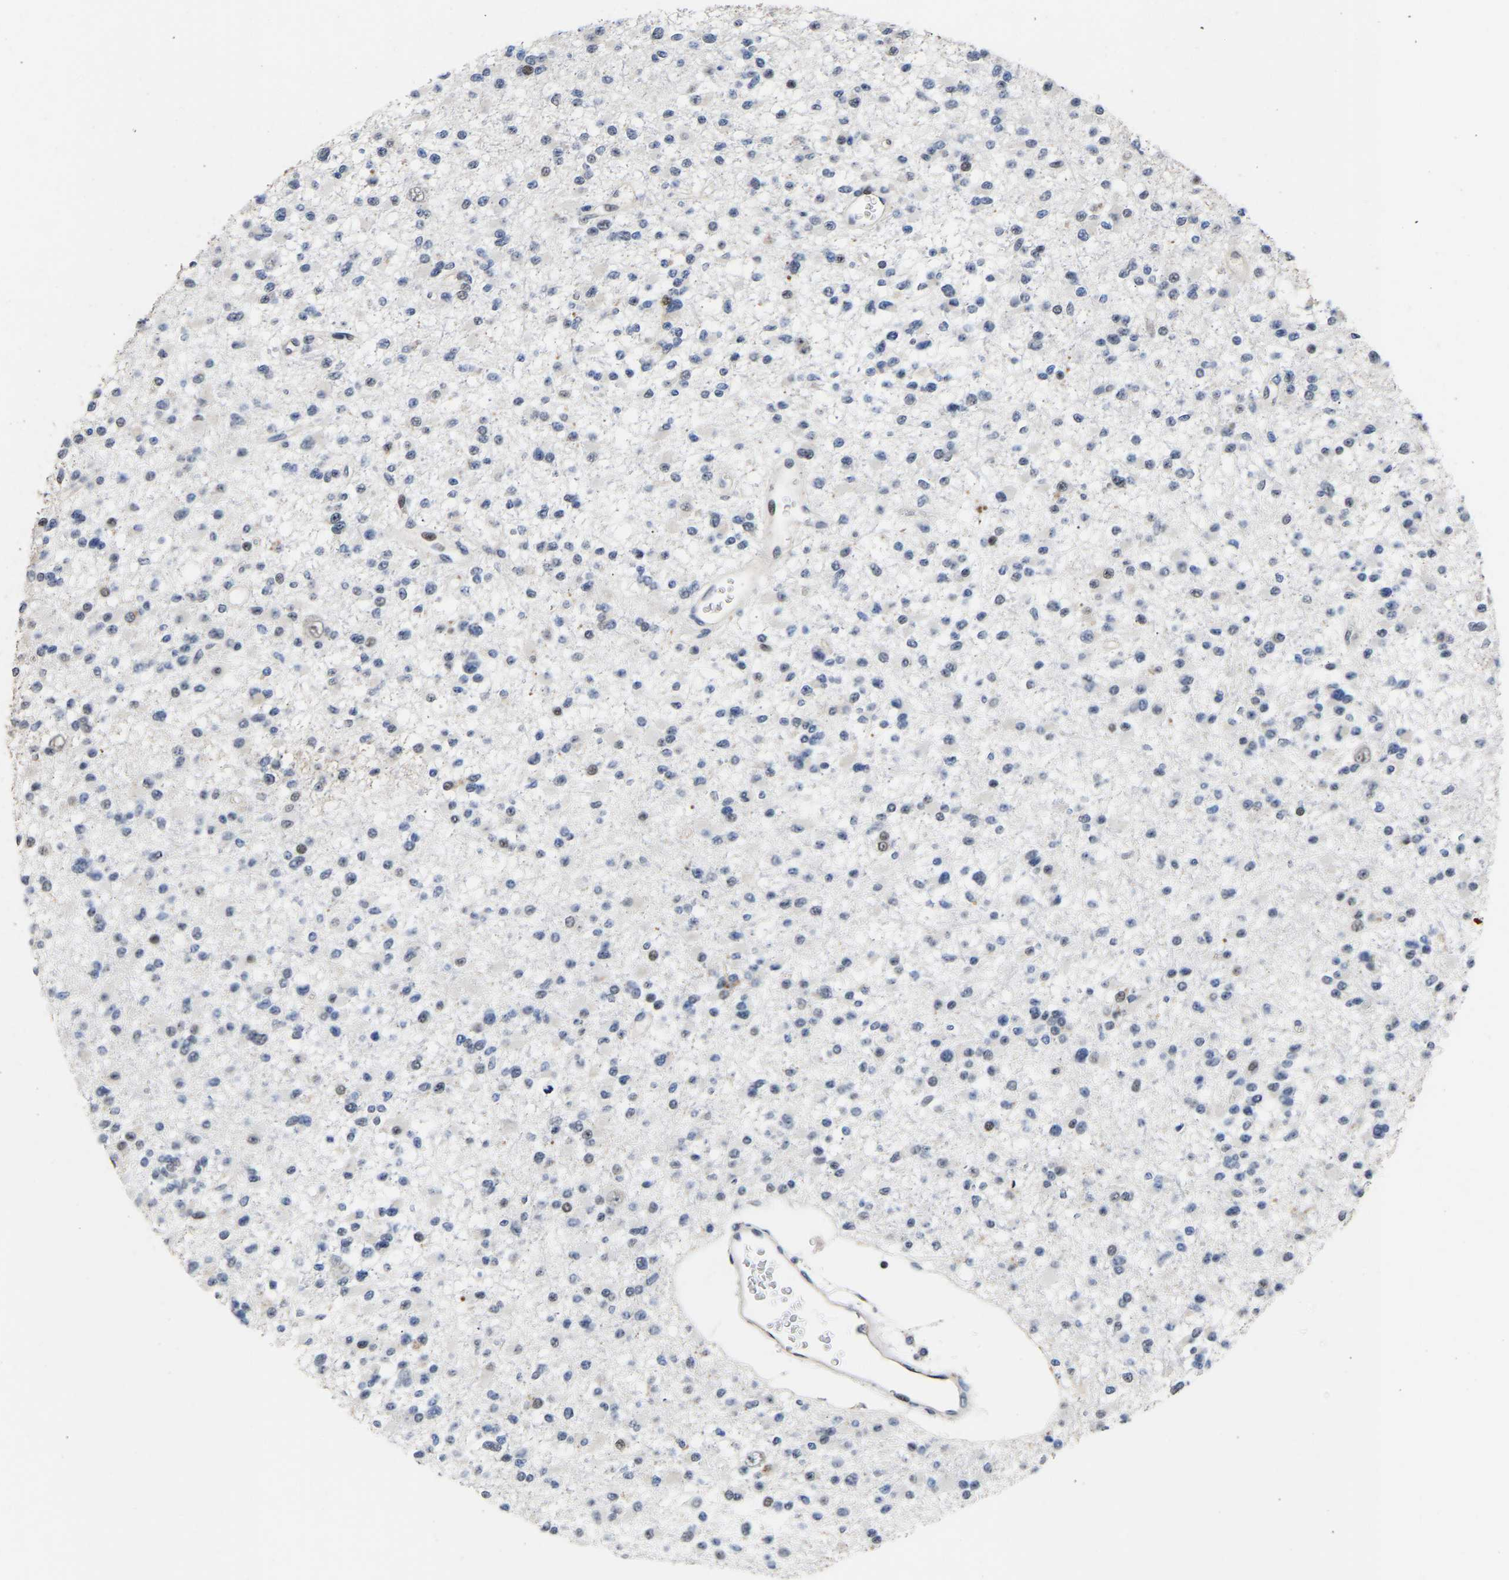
{"staining": {"intensity": "weak", "quantity": "<25%", "location": "nuclear"}, "tissue": "glioma", "cell_type": "Tumor cells", "image_type": "cancer", "snomed": [{"axis": "morphology", "description": "Glioma, malignant, Low grade"}, {"axis": "topography", "description": "Brain"}], "caption": "Immunohistochemical staining of human glioma demonstrates no significant expression in tumor cells.", "gene": "PTRHD1", "patient": {"sex": "female", "age": 22}}